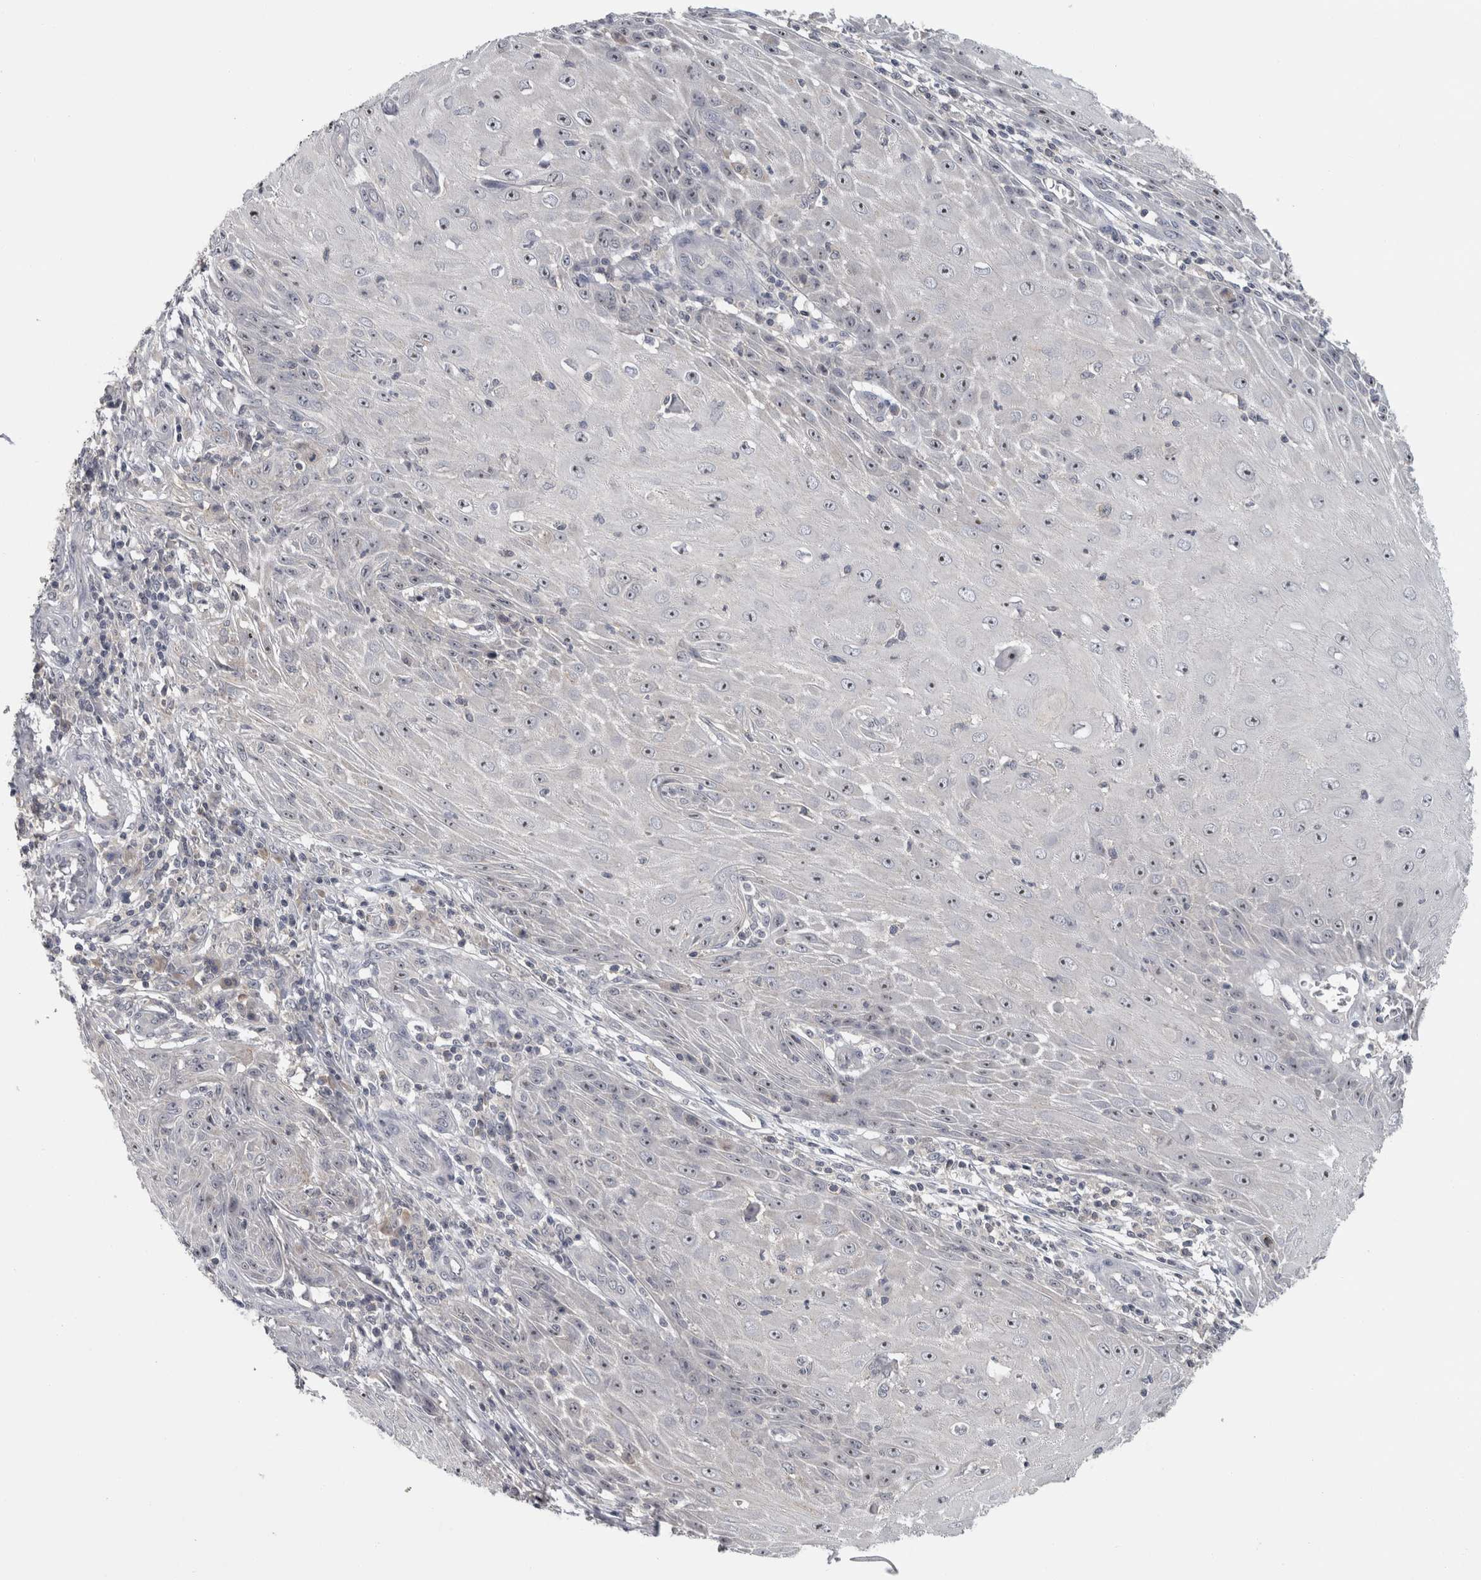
{"staining": {"intensity": "negative", "quantity": "none", "location": "none"}, "tissue": "skin cancer", "cell_type": "Tumor cells", "image_type": "cancer", "snomed": [{"axis": "morphology", "description": "Squamous cell carcinoma, NOS"}, {"axis": "topography", "description": "Skin"}], "caption": "Skin squamous cell carcinoma stained for a protein using IHC displays no positivity tumor cells.", "gene": "RBM28", "patient": {"sex": "female", "age": 73}}